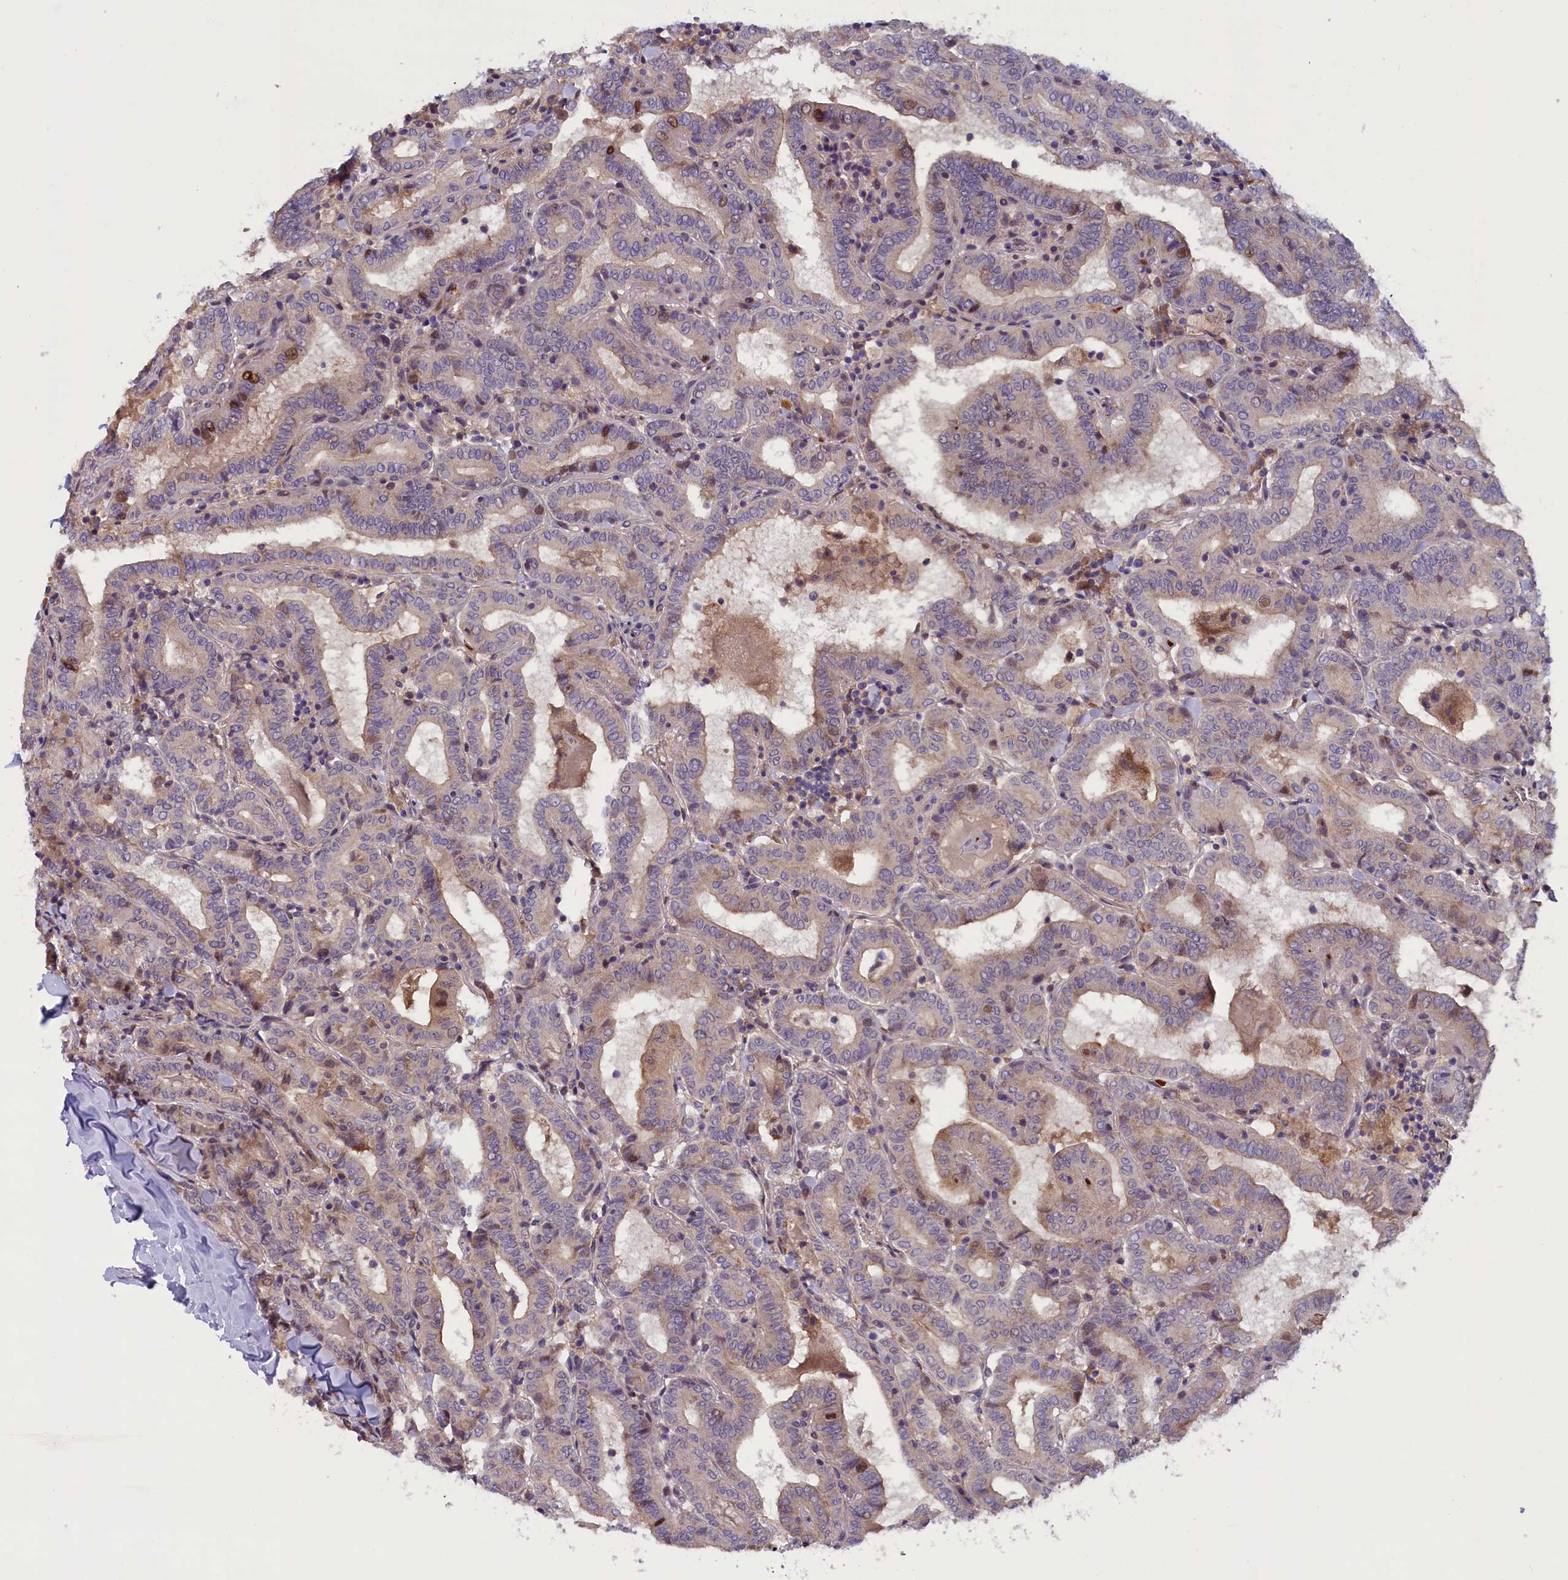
{"staining": {"intensity": "weak", "quantity": "<25%", "location": "cytoplasmic/membranous"}, "tissue": "thyroid cancer", "cell_type": "Tumor cells", "image_type": "cancer", "snomed": [{"axis": "morphology", "description": "Papillary adenocarcinoma, NOS"}, {"axis": "topography", "description": "Thyroid gland"}], "caption": "This is a photomicrograph of IHC staining of papillary adenocarcinoma (thyroid), which shows no expression in tumor cells. Nuclei are stained in blue.", "gene": "CCDC9B", "patient": {"sex": "female", "age": 72}}